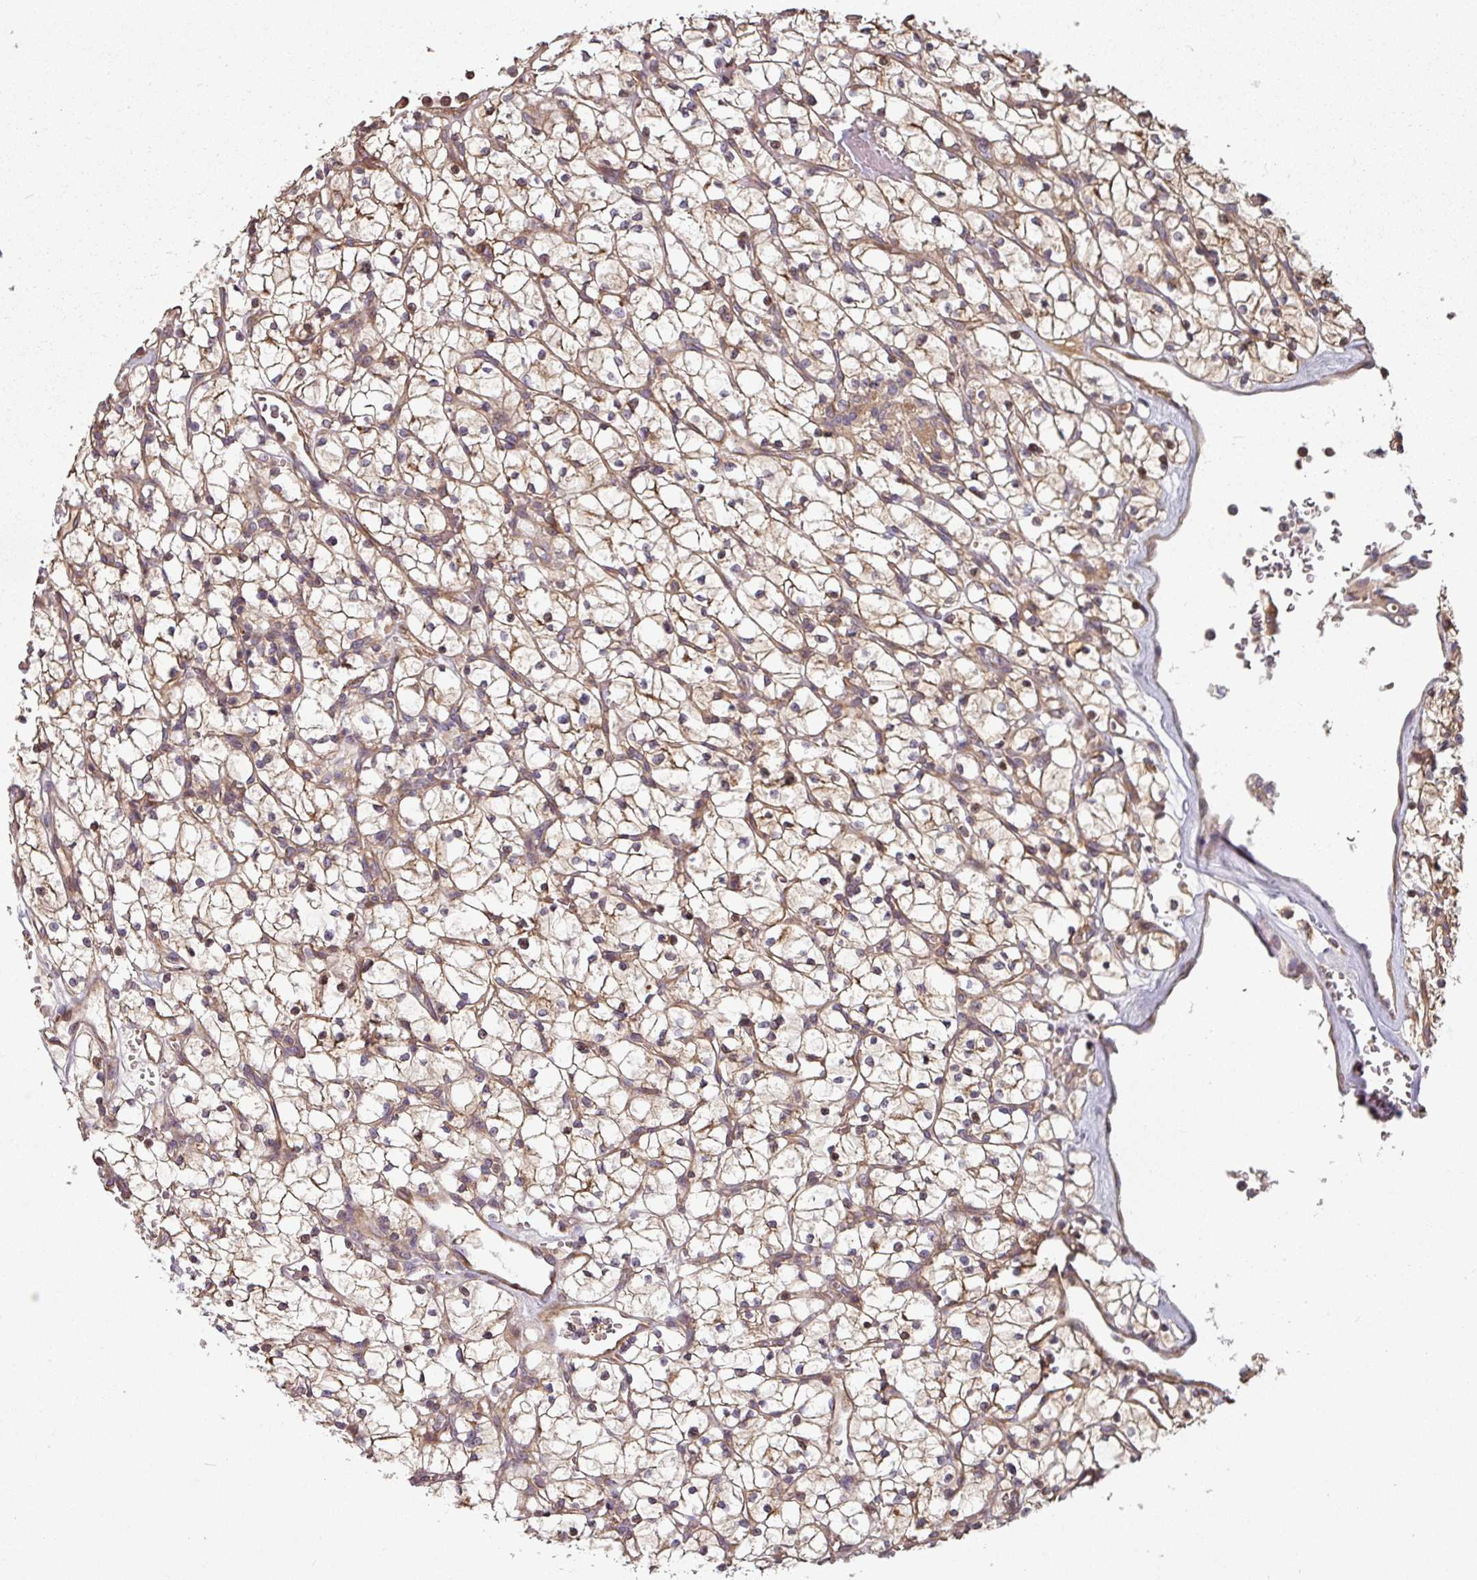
{"staining": {"intensity": "weak", "quantity": ">75%", "location": "cytoplasmic/membranous"}, "tissue": "renal cancer", "cell_type": "Tumor cells", "image_type": "cancer", "snomed": [{"axis": "morphology", "description": "Adenocarcinoma, NOS"}, {"axis": "topography", "description": "Kidney"}], "caption": "IHC of human renal adenocarcinoma reveals low levels of weak cytoplasmic/membranous expression in about >75% of tumor cells.", "gene": "SIK1", "patient": {"sex": "female", "age": 64}}